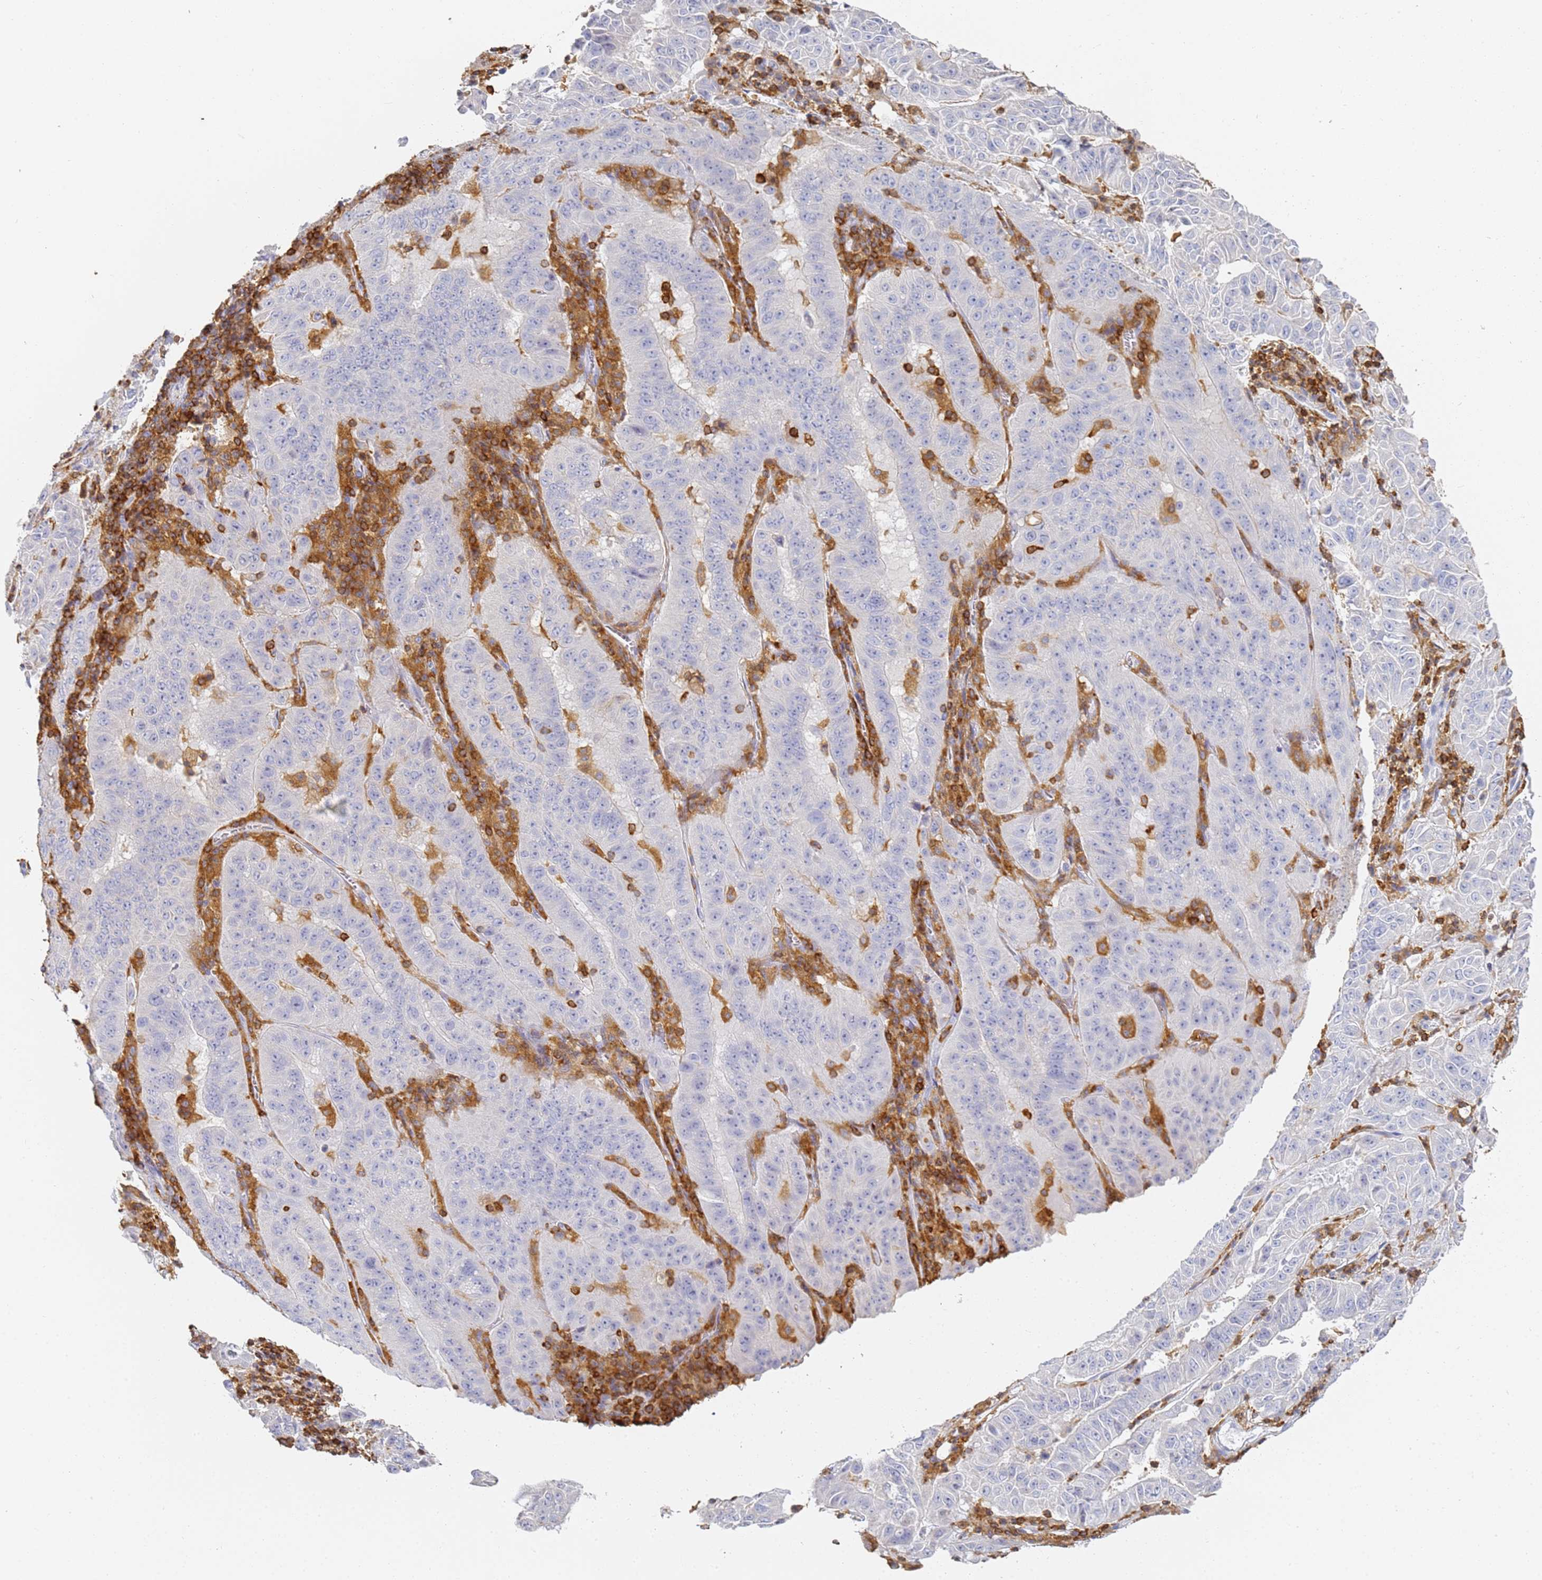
{"staining": {"intensity": "negative", "quantity": "none", "location": "none"}, "tissue": "pancreatic cancer", "cell_type": "Tumor cells", "image_type": "cancer", "snomed": [{"axis": "morphology", "description": "Adenocarcinoma, NOS"}, {"axis": "topography", "description": "Pancreas"}], "caption": "Immunohistochemistry (IHC) histopathology image of neoplastic tissue: pancreatic cancer stained with DAB (3,3'-diaminobenzidine) demonstrates no significant protein expression in tumor cells.", "gene": "BIN2", "patient": {"sex": "male", "age": 63}}